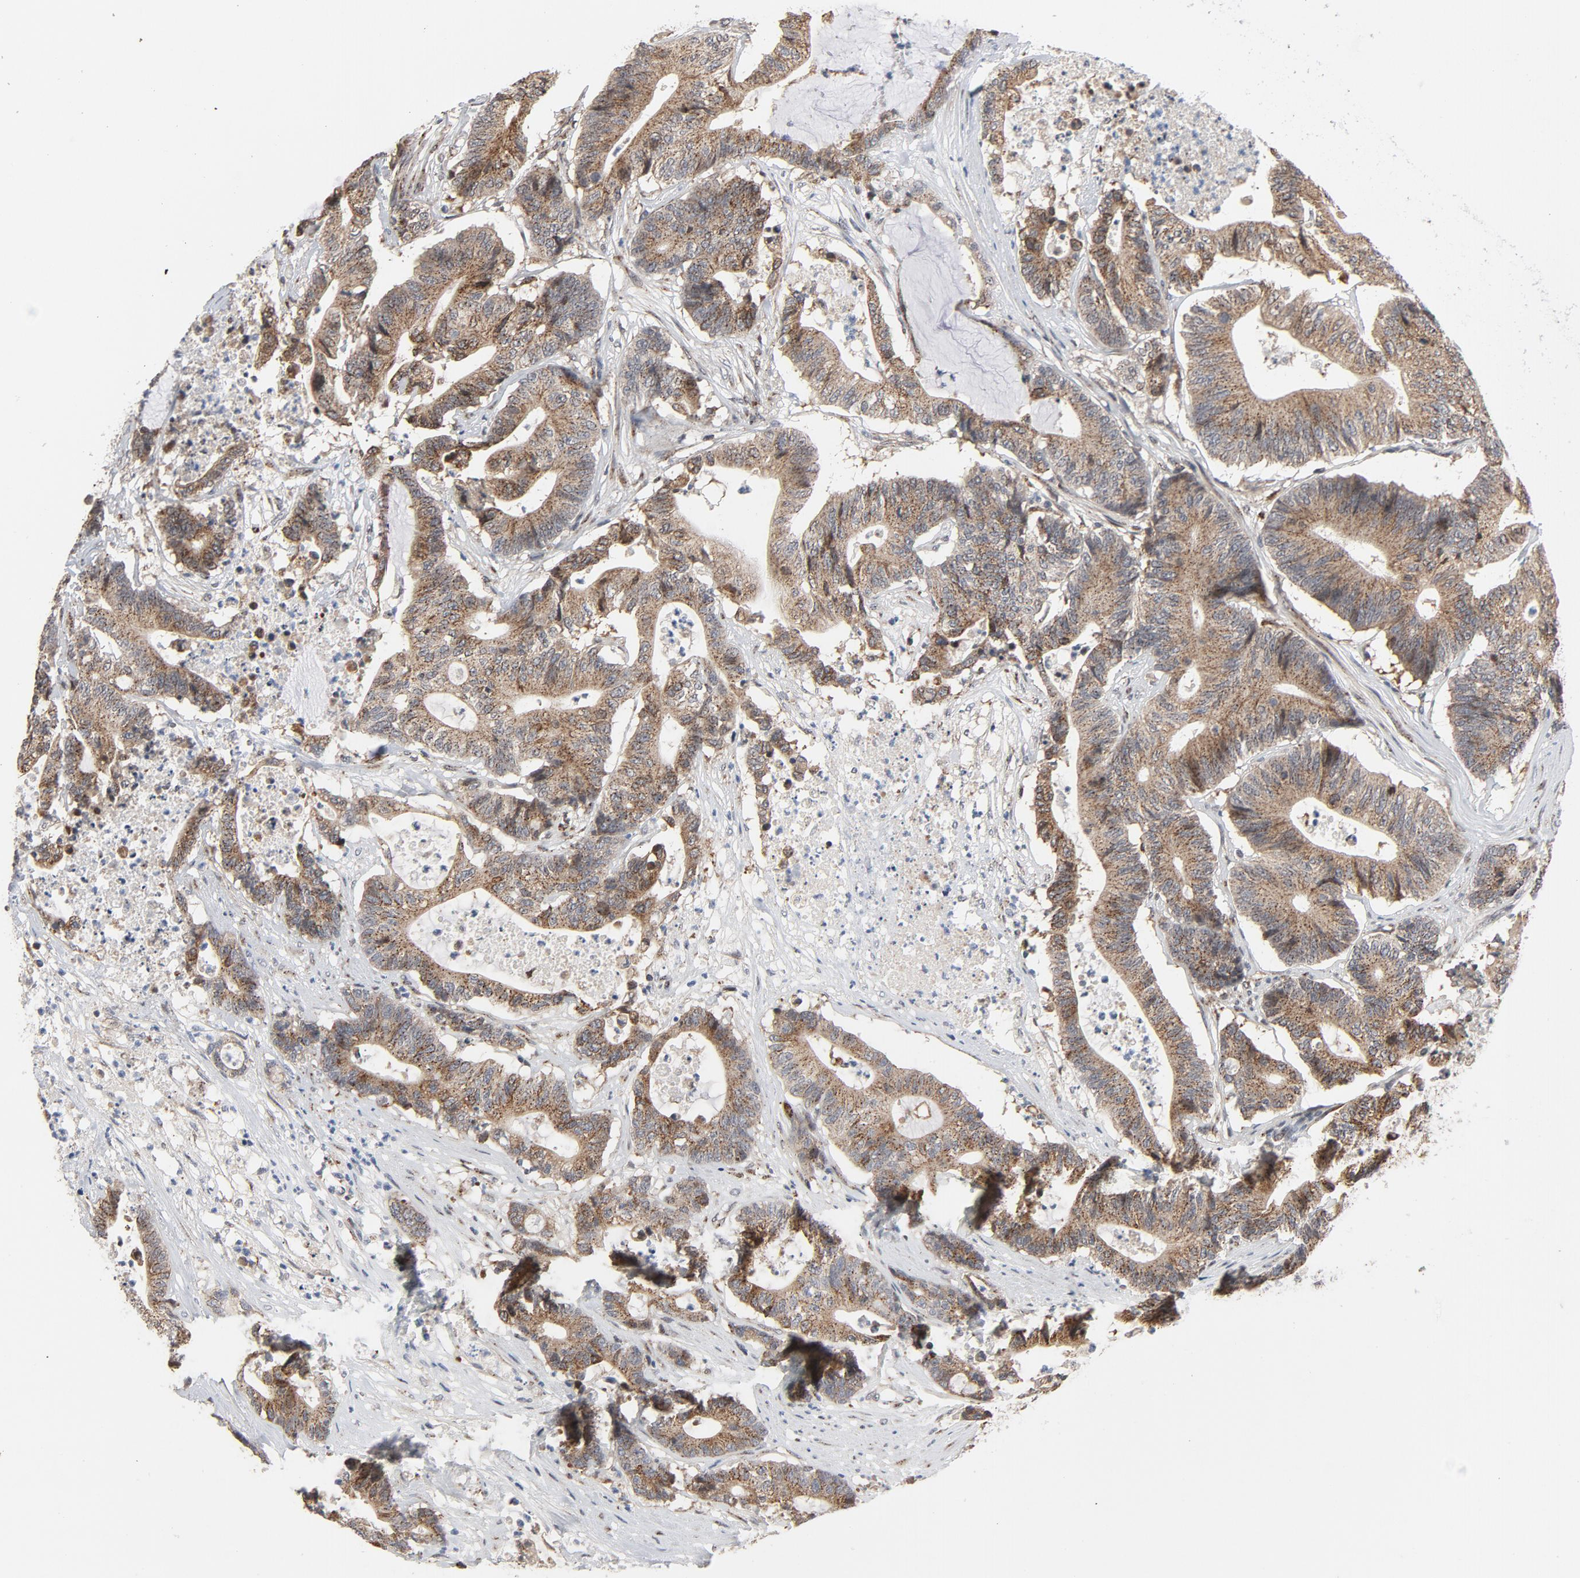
{"staining": {"intensity": "weak", "quantity": ">75%", "location": "cytoplasmic/membranous"}, "tissue": "colorectal cancer", "cell_type": "Tumor cells", "image_type": "cancer", "snomed": [{"axis": "morphology", "description": "Adenocarcinoma, NOS"}, {"axis": "topography", "description": "Colon"}], "caption": "This histopathology image reveals IHC staining of colorectal adenocarcinoma, with low weak cytoplasmic/membranous staining in about >75% of tumor cells.", "gene": "RPL12", "patient": {"sex": "female", "age": 84}}